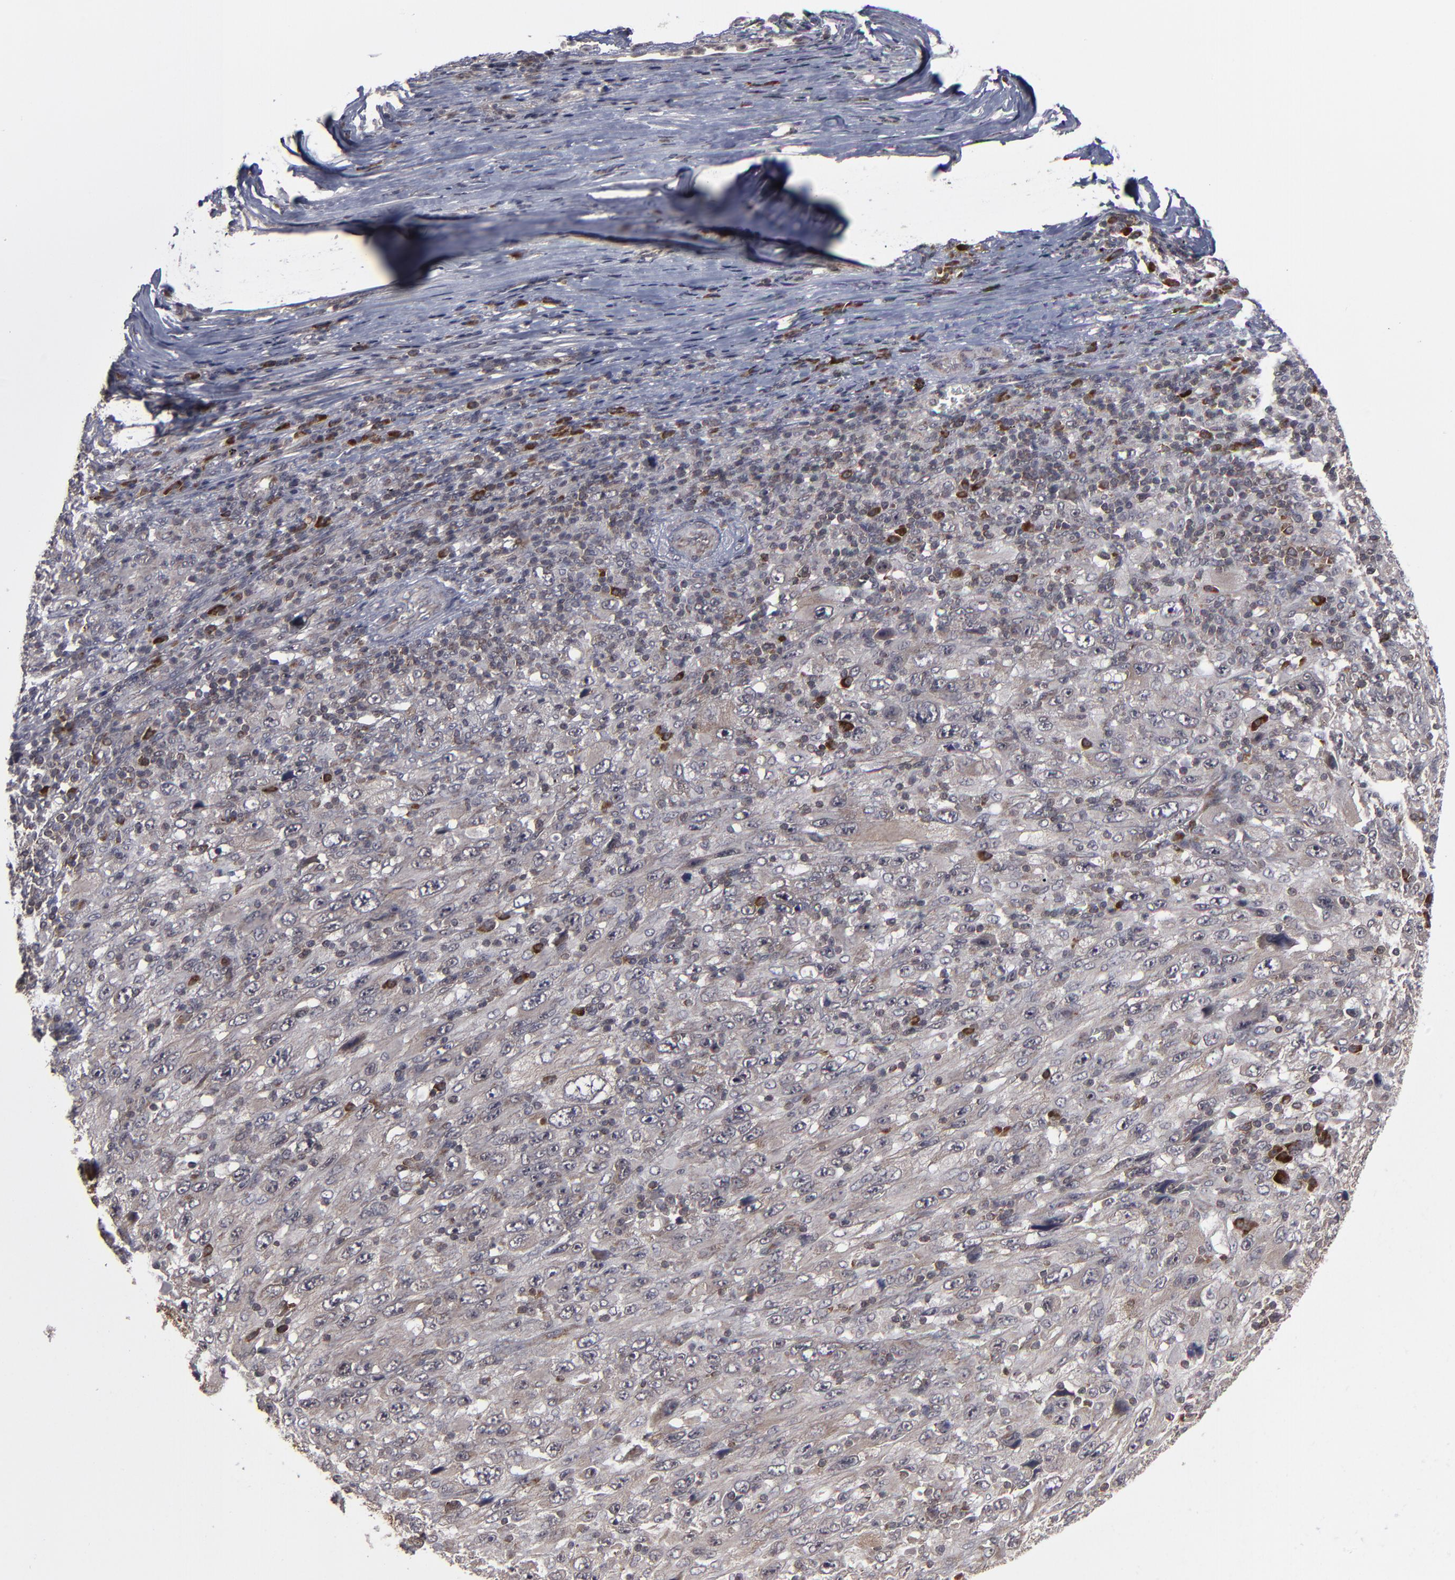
{"staining": {"intensity": "moderate", "quantity": "<25%", "location": "cytoplasmic/membranous"}, "tissue": "melanoma", "cell_type": "Tumor cells", "image_type": "cancer", "snomed": [{"axis": "morphology", "description": "Malignant melanoma, Metastatic site"}, {"axis": "topography", "description": "Skin"}], "caption": "This is a micrograph of immunohistochemistry staining of melanoma, which shows moderate staining in the cytoplasmic/membranous of tumor cells.", "gene": "GLCCI1", "patient": {"sex": "female", "age": 56}}